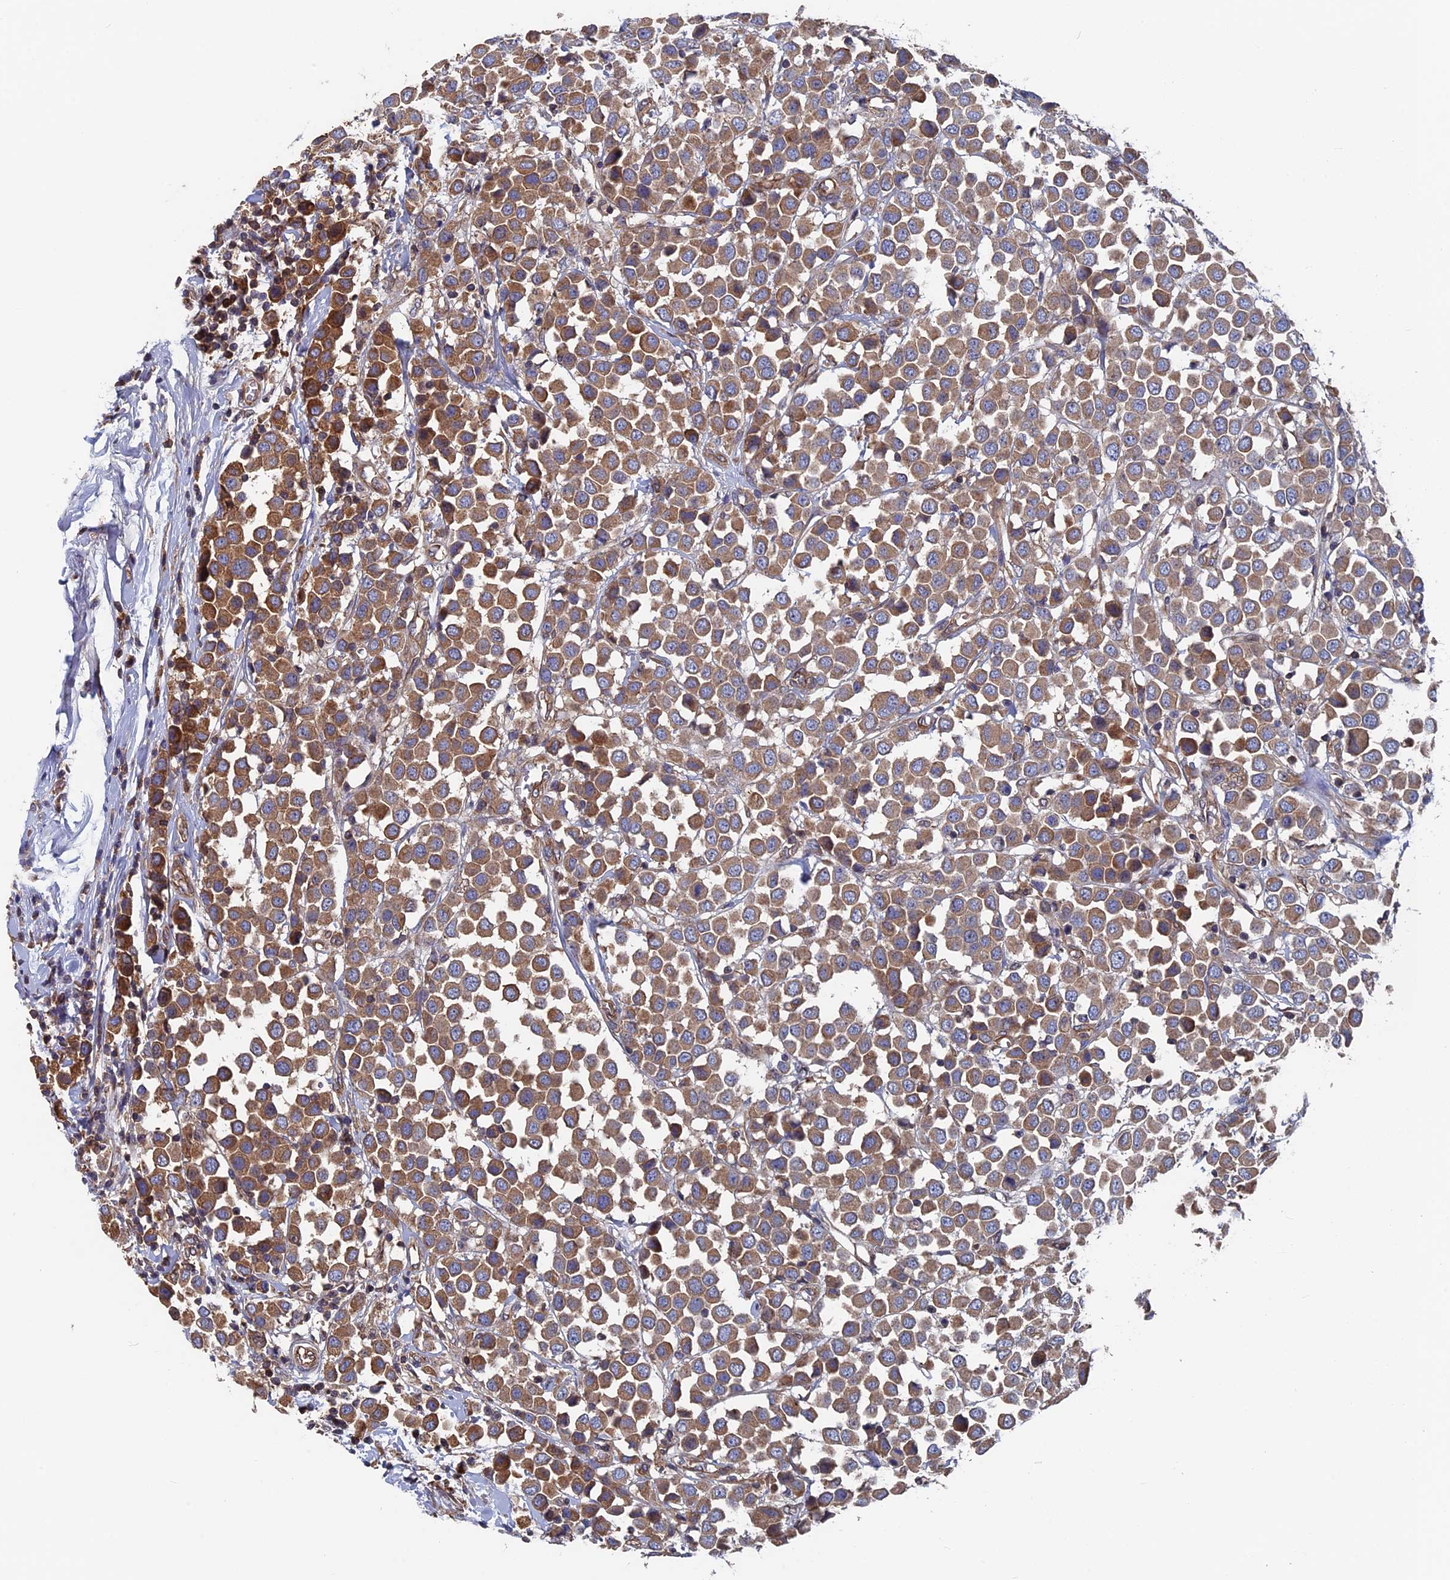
{"staining": {"intensity": "moderate", "quantity": ">75%", "location": "cytoplasmic/membranous"}, "tissue": "breast cancer", "cell_type": "Tumor cells", "image_type": "cancer", "snomed": [{"axis": "morphology", "description": "Duct carcinoma"}, {"axis": "topography", "description": "Breast"}], "caption": "Immunohistochemistry (IHC) staining of breast cancer, which displays medium levels of moderate cytoplasmic/membranous positivity in about >75% of tumor cells indicating moderate cytoplasmic/membranous protein expression. The staining was performed using DAB (3,3'-diaminobenzidine) (brown) for protein detection and nuclei were counterstained in hematoxylin (blue).", "gene": "RPUSD1", "patient": {"sex": "female", "age": 61}}